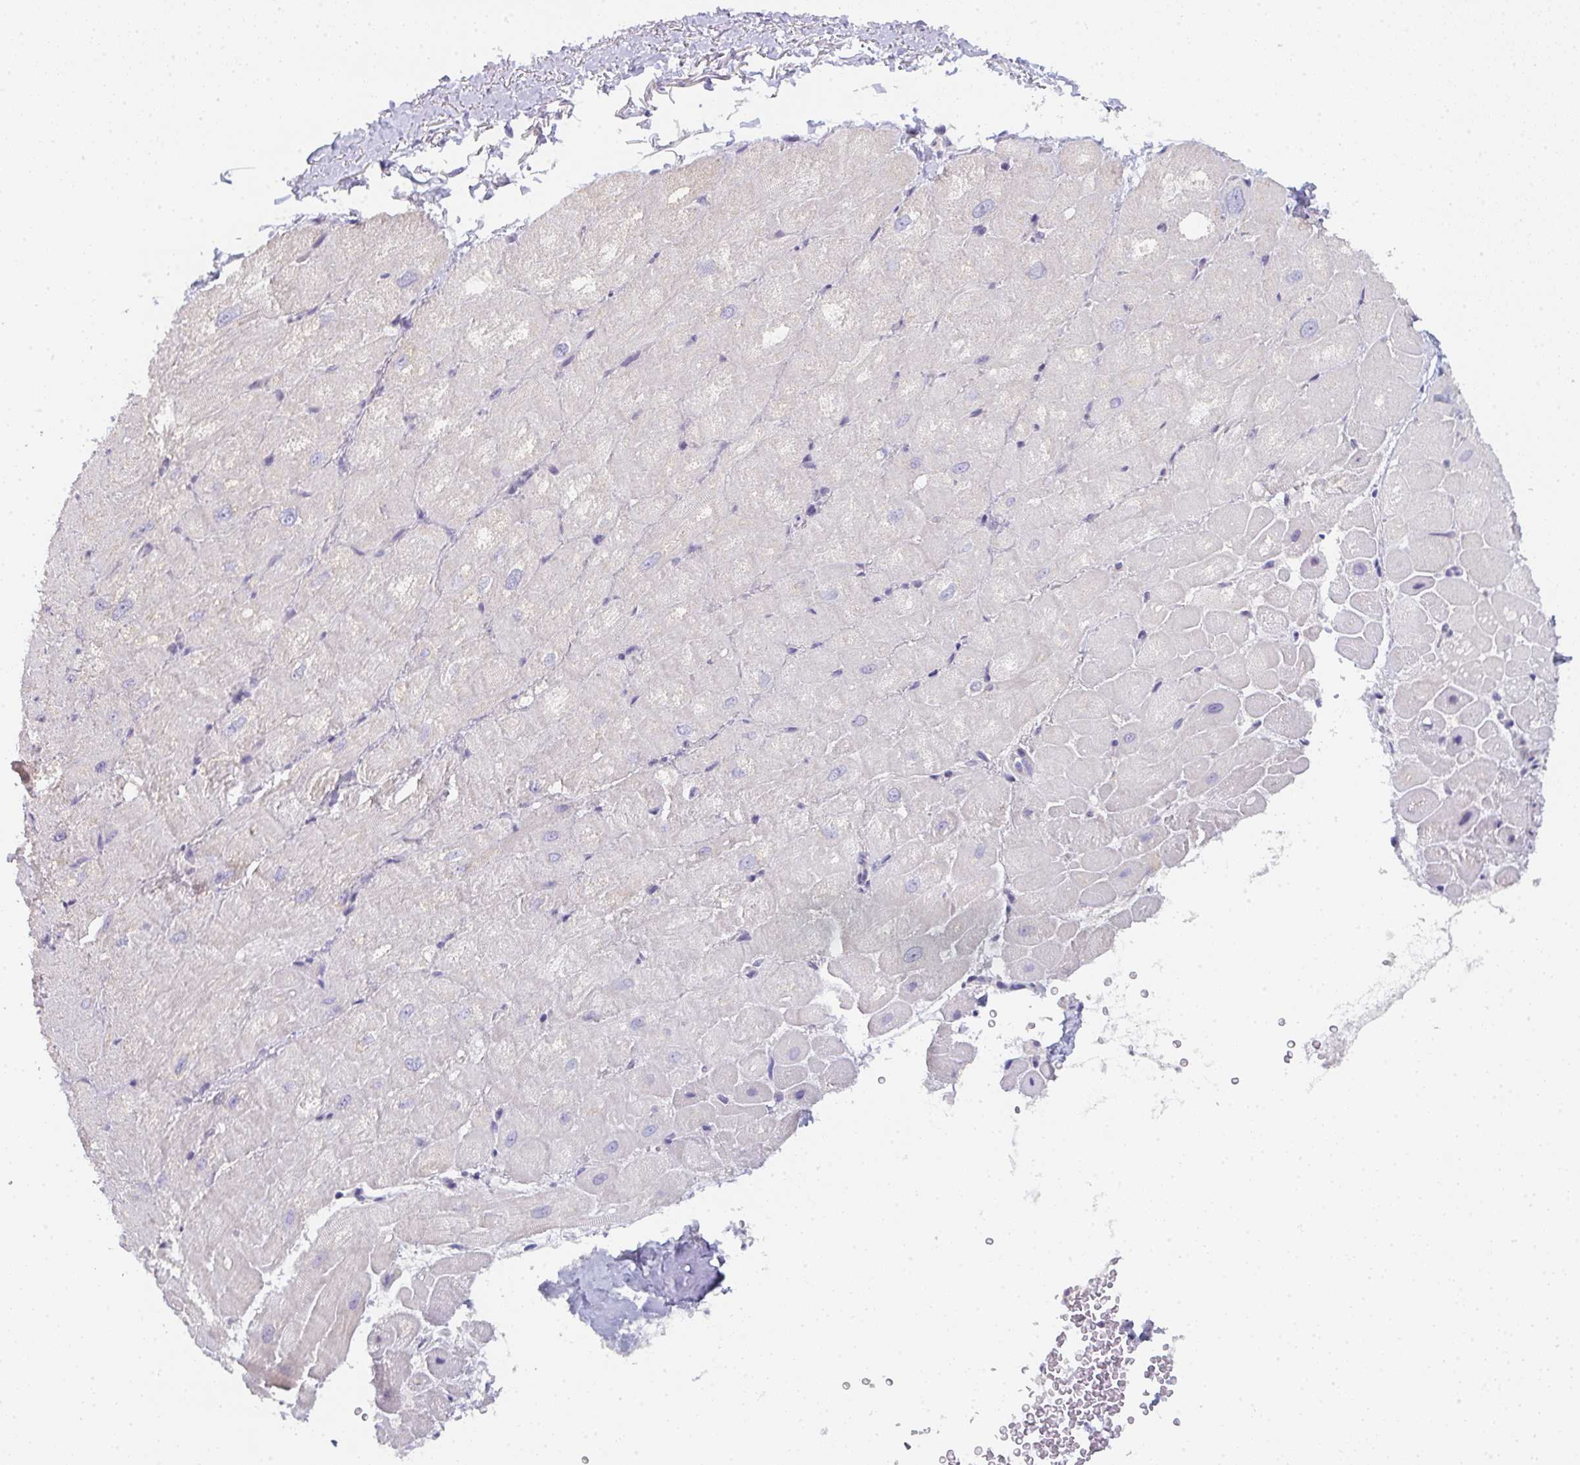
{"staining": {"intensity": "weak", "quantity": "25%-75%", "location": "cytoplasmic/membranous"}, "tissue": "heart muscle", "cell_type": "Cardiomyocytes", "image_type": "normal", "snomed": [{"axis": "morphology", "description": "Normal tissue, NOS"}, {"axis": "topography", "description": "Heart"}], "caption": "A histopathology image showing weak cytoplasmic/membranous positivity in about 25%-75% of cardiomyocytes in benign heart muscle, as visualized by brown immunohistochemical staining.", "gene": "CACNA1S", "patient": {"sex": "male", "age": 62}}